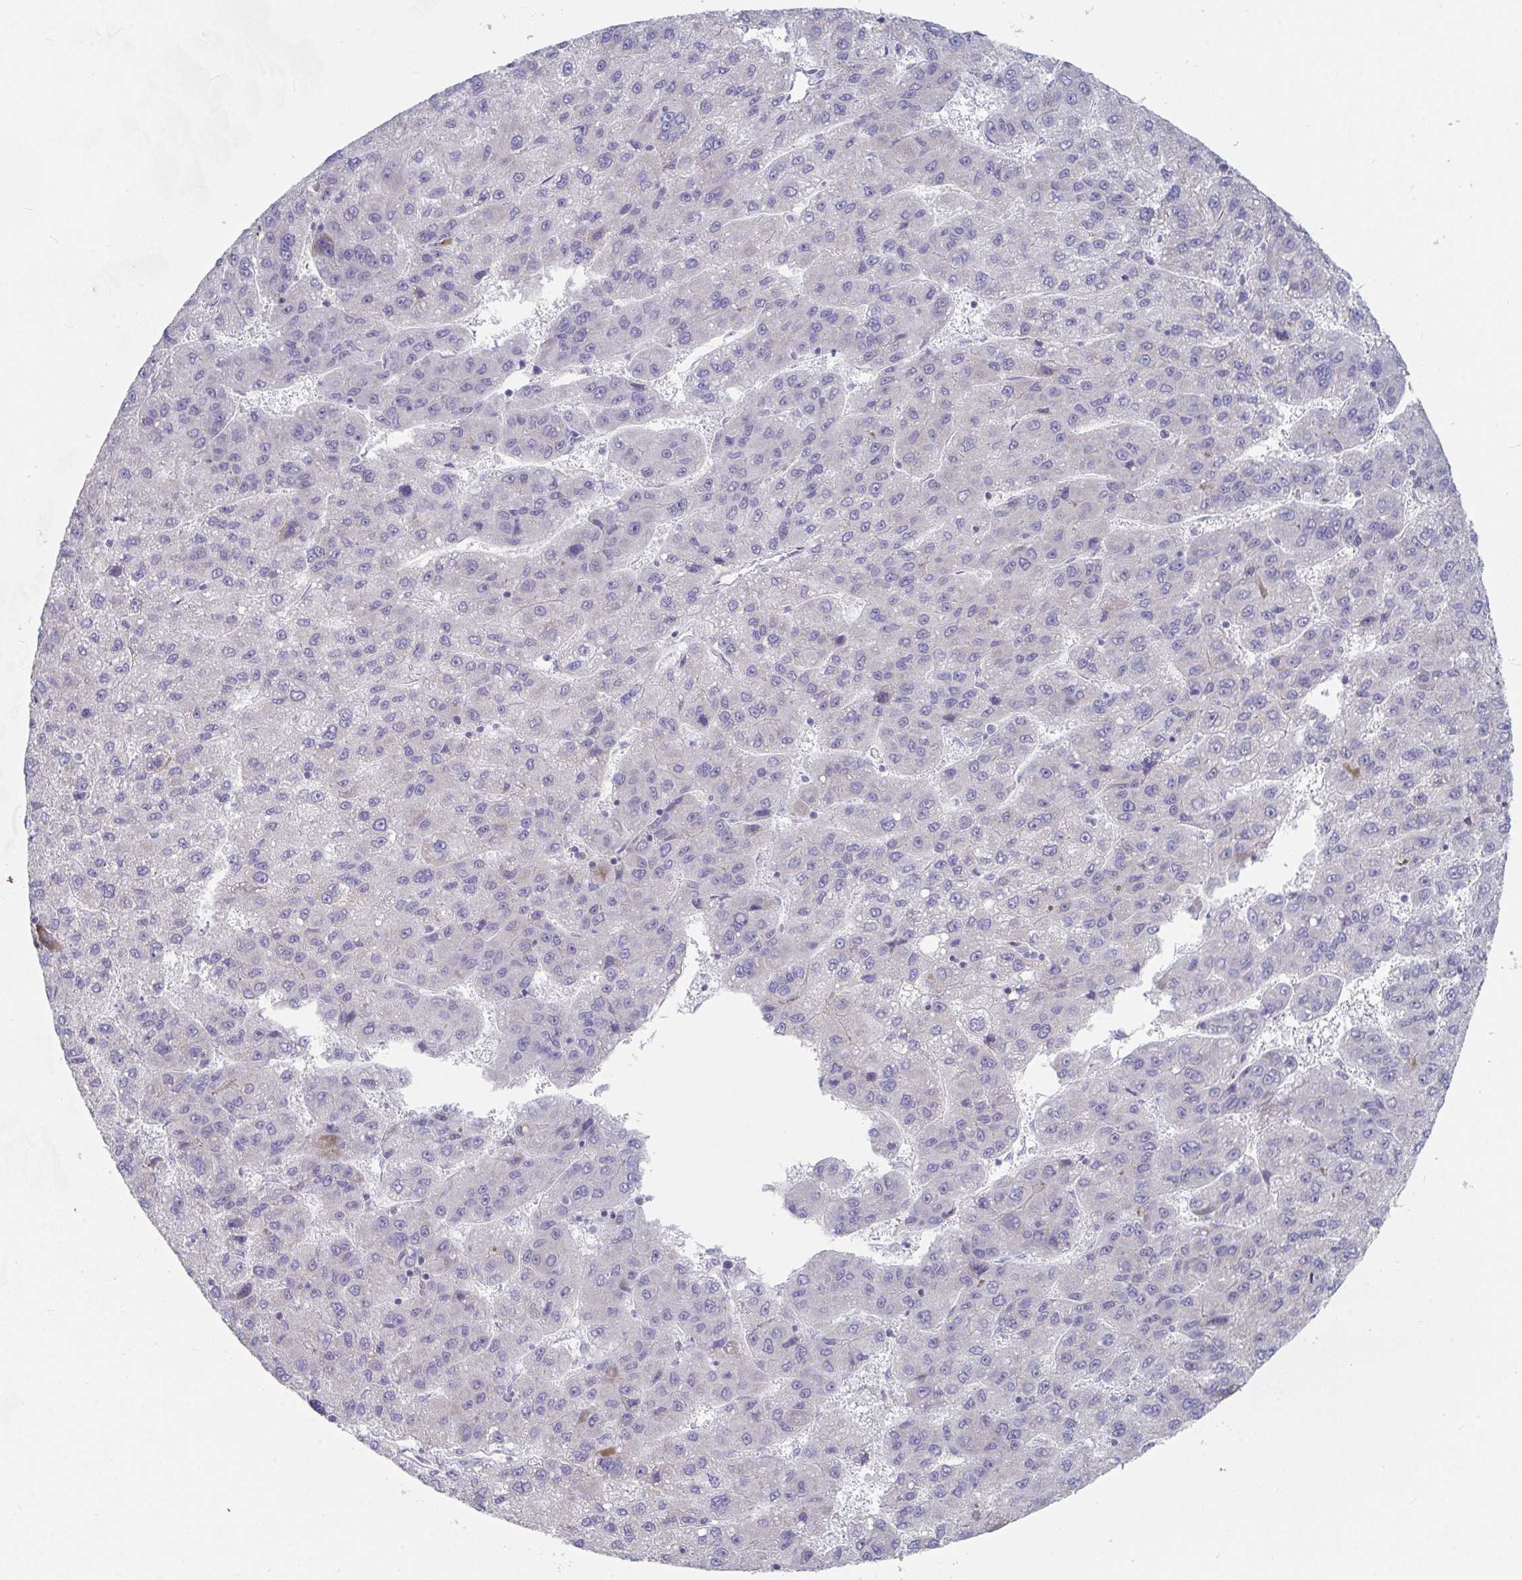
{"staining": {"intensity": "negative", "quantity": "none", "location": "none"}, "tissue": "liver cancer", "cell_type": "Tumor cells", "image_type": "cancer", "snomed": [{"axis": "morphology", "description": "Carcinoma, Hepatocellular, NOS"}, {"axis": "topography", "description": "Liver"}], "caption": "The image shows no significant staining in tumor cells of liver cancer.", "gene": "FAM156B", "patient": {"sex": "female", "age": 82}}